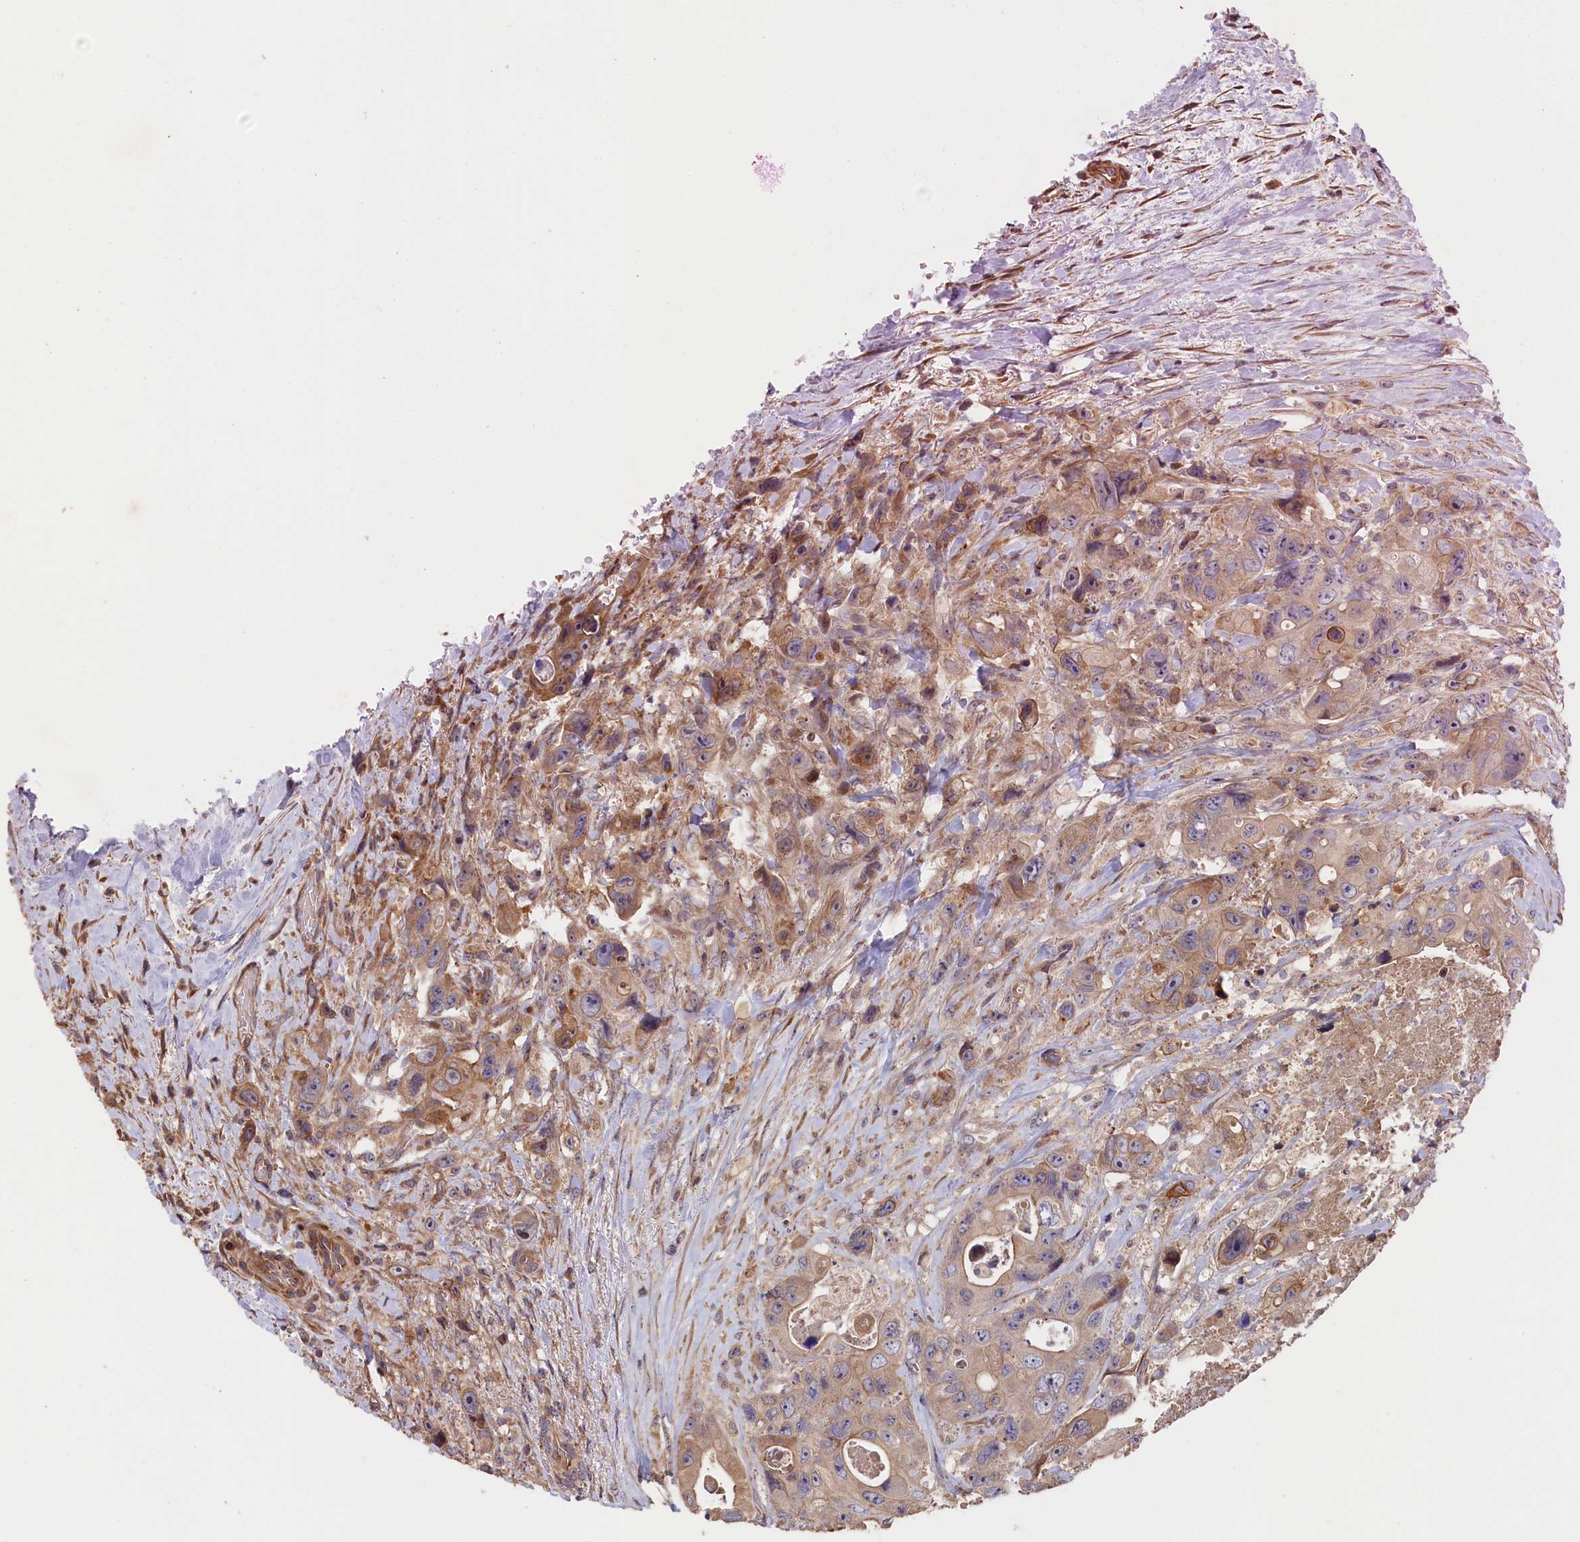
{"staining": {"intensity": "weak", "quantity": ">75%", "location": "cytoplasmic/membranous"}, "tissue": "colorectal cancer", "cell_type": "Tumor cells", "image_type": "cancer", "snomed": [{"axis": "morphology", "description": "Adenocarcinoma, NOS"}, {"axis": "topography", "description": "Colon"}], "caption": "Adenocarcinoma (colorectal) was stained to show a protein in brown. There is low levels of weak cytoplasmic/membranous expression in approximately >75% of tumor cells.", "gene": "GREB1L", "patient": {"sex": "female", "age": 46}}